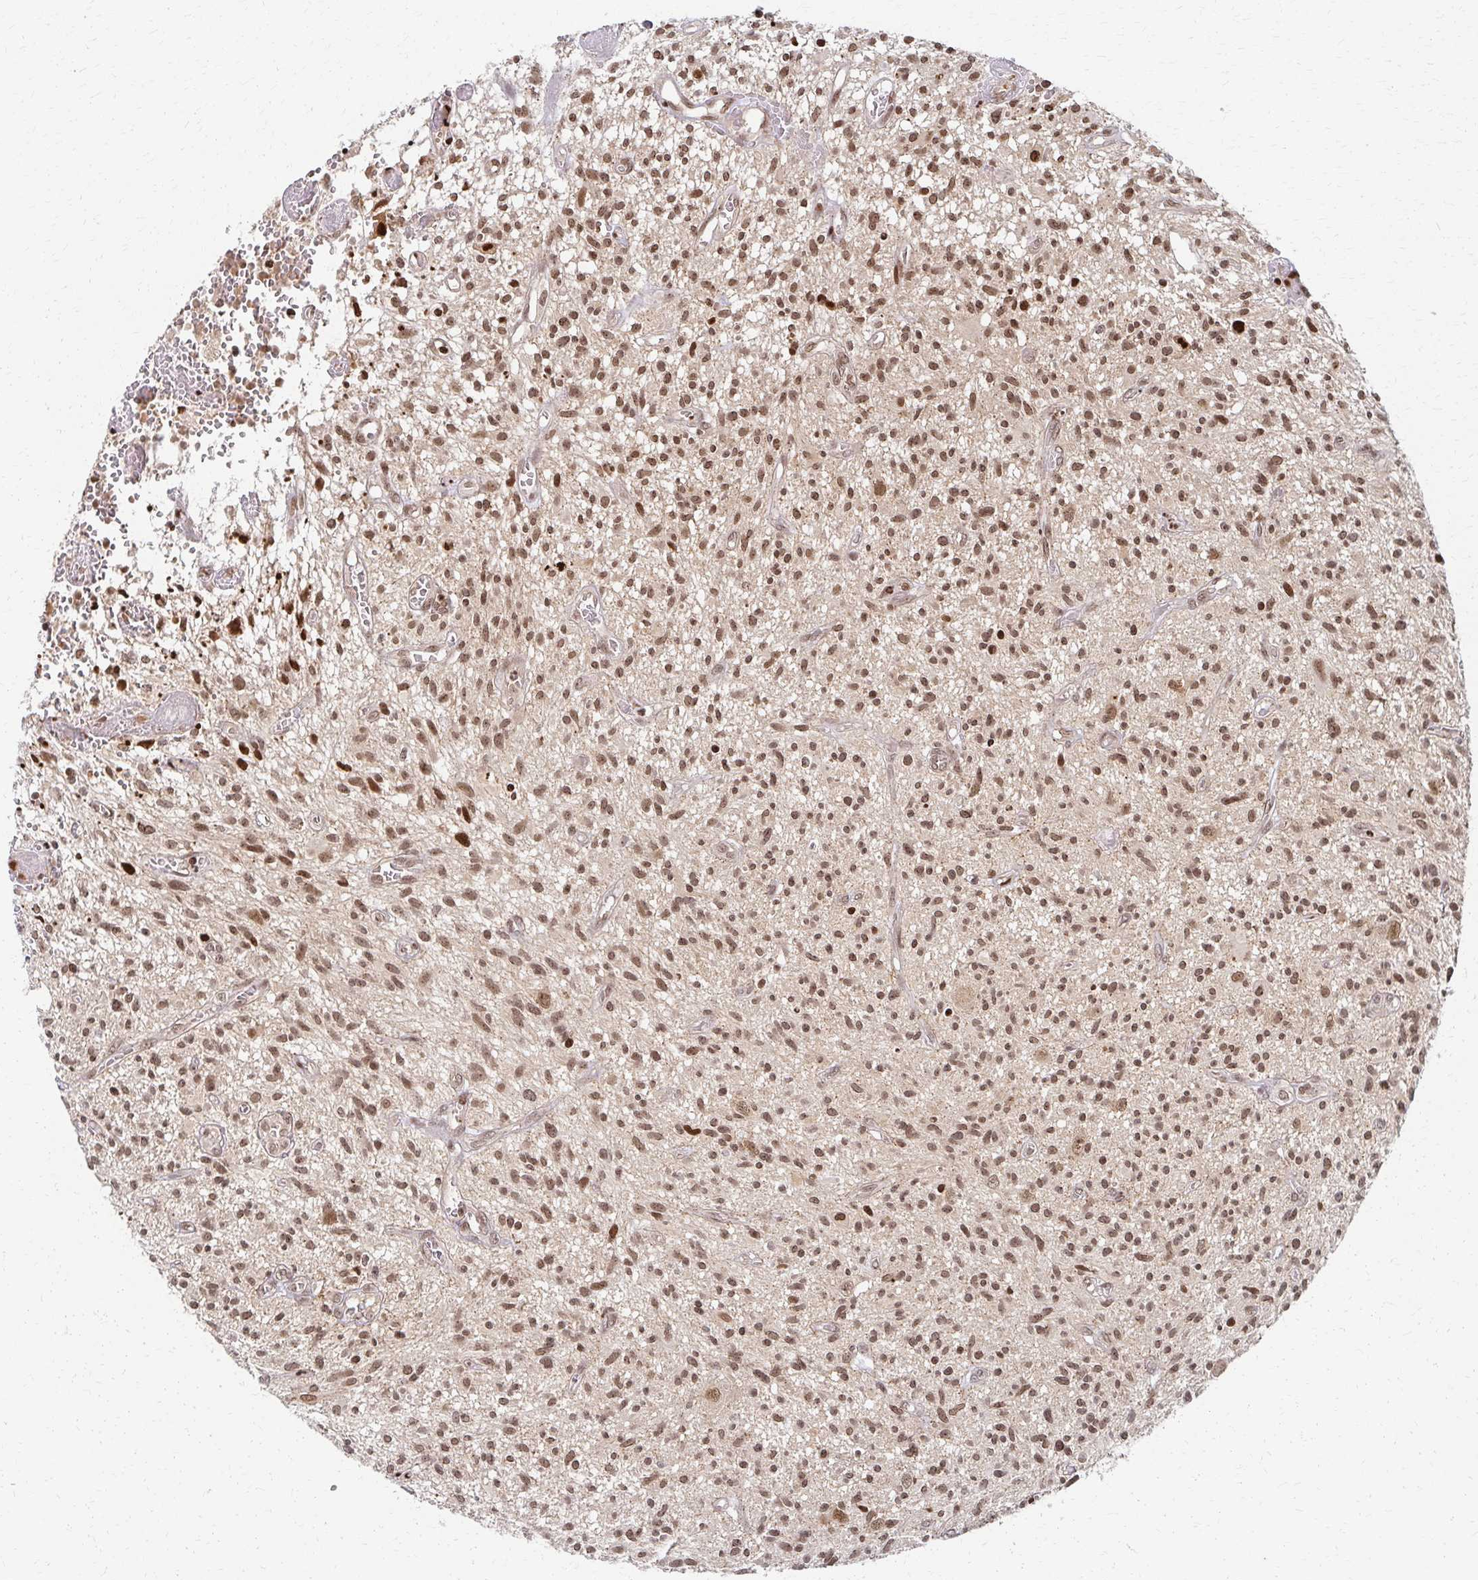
{"staining": {"intensity": "moderate", "quantity": ">75%", "location": "nuclear"}, "tissue": "glioma", "cell_type": "Tumor cells", "image_type": "cancer", "snomed": [{"axis": "morphology", "description": "Glioma, malignant, High grade"}, {"axis": "topography", "description": "Brain"}], "caption": "Protein analysis of malignant high-grade glioma tissue exhibits moderate nuclear expression in about >75% of tumor cells.", "gene": "PSMD7", "patient": {"sex": "male", "age": 75}}